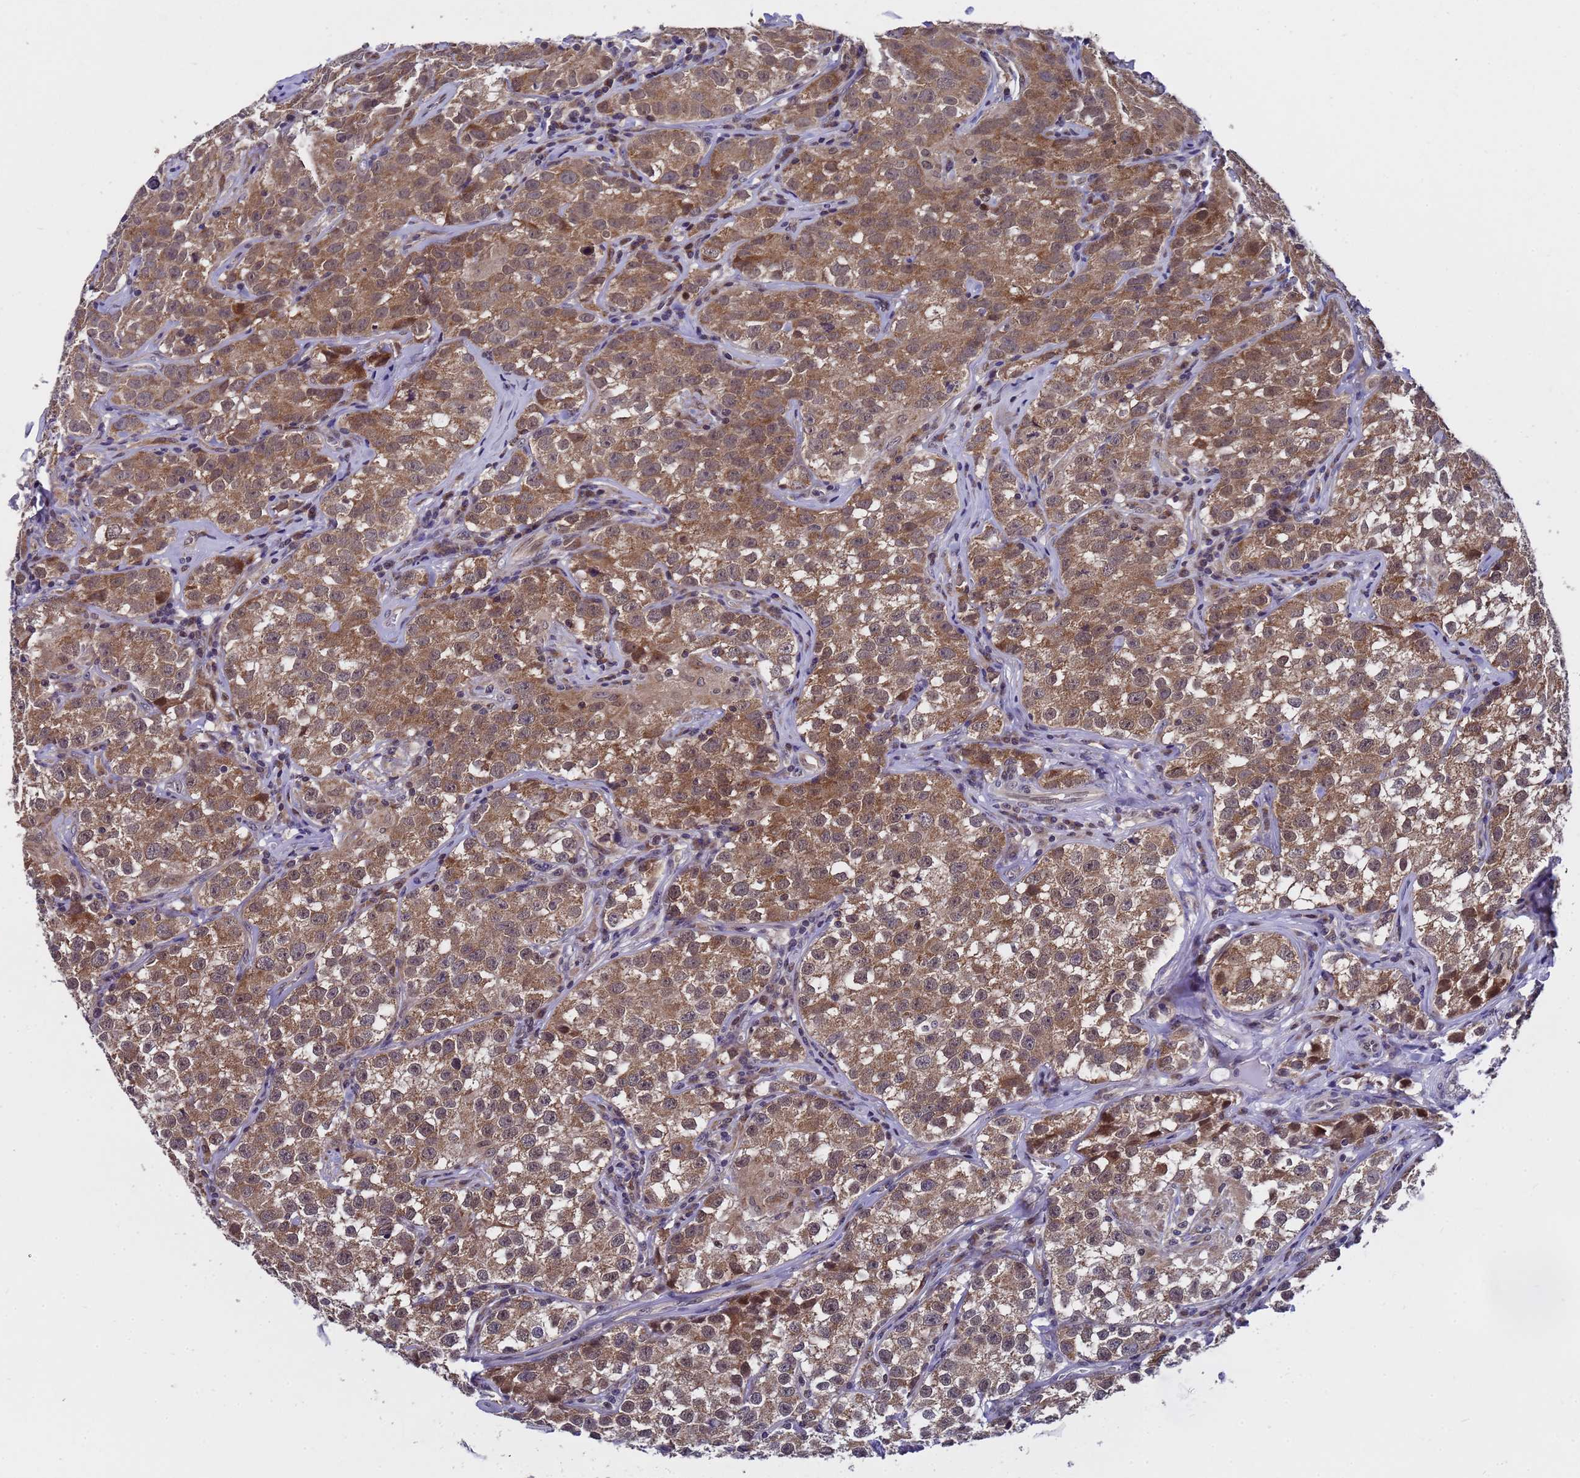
{"staining": {"intensity": "moderate", "quantity": ">75%", "location": "cytoplasmic/membranous,nuclear"}, "tissue": "testis cancer", "cell_type": "Tumor cells", "image_type": "cancer", "snomed": [{"axis": "morphology", "description": "Seminoma, NOS"}, {"axis": "morphology", "description": "Carcinoma, Embryonal, NOS"}, {"axis": "topography", "description": "Testis"}], "caption": "Human embryonal carcinoma (testis) stained for a protein (brown) reveals moderate cytoplasmic/membranous and nuclear positive expression in approximately >75% of tumor cells.", "gene": "ANAPC13", "patient": {"sex": "male", "age": 43}}